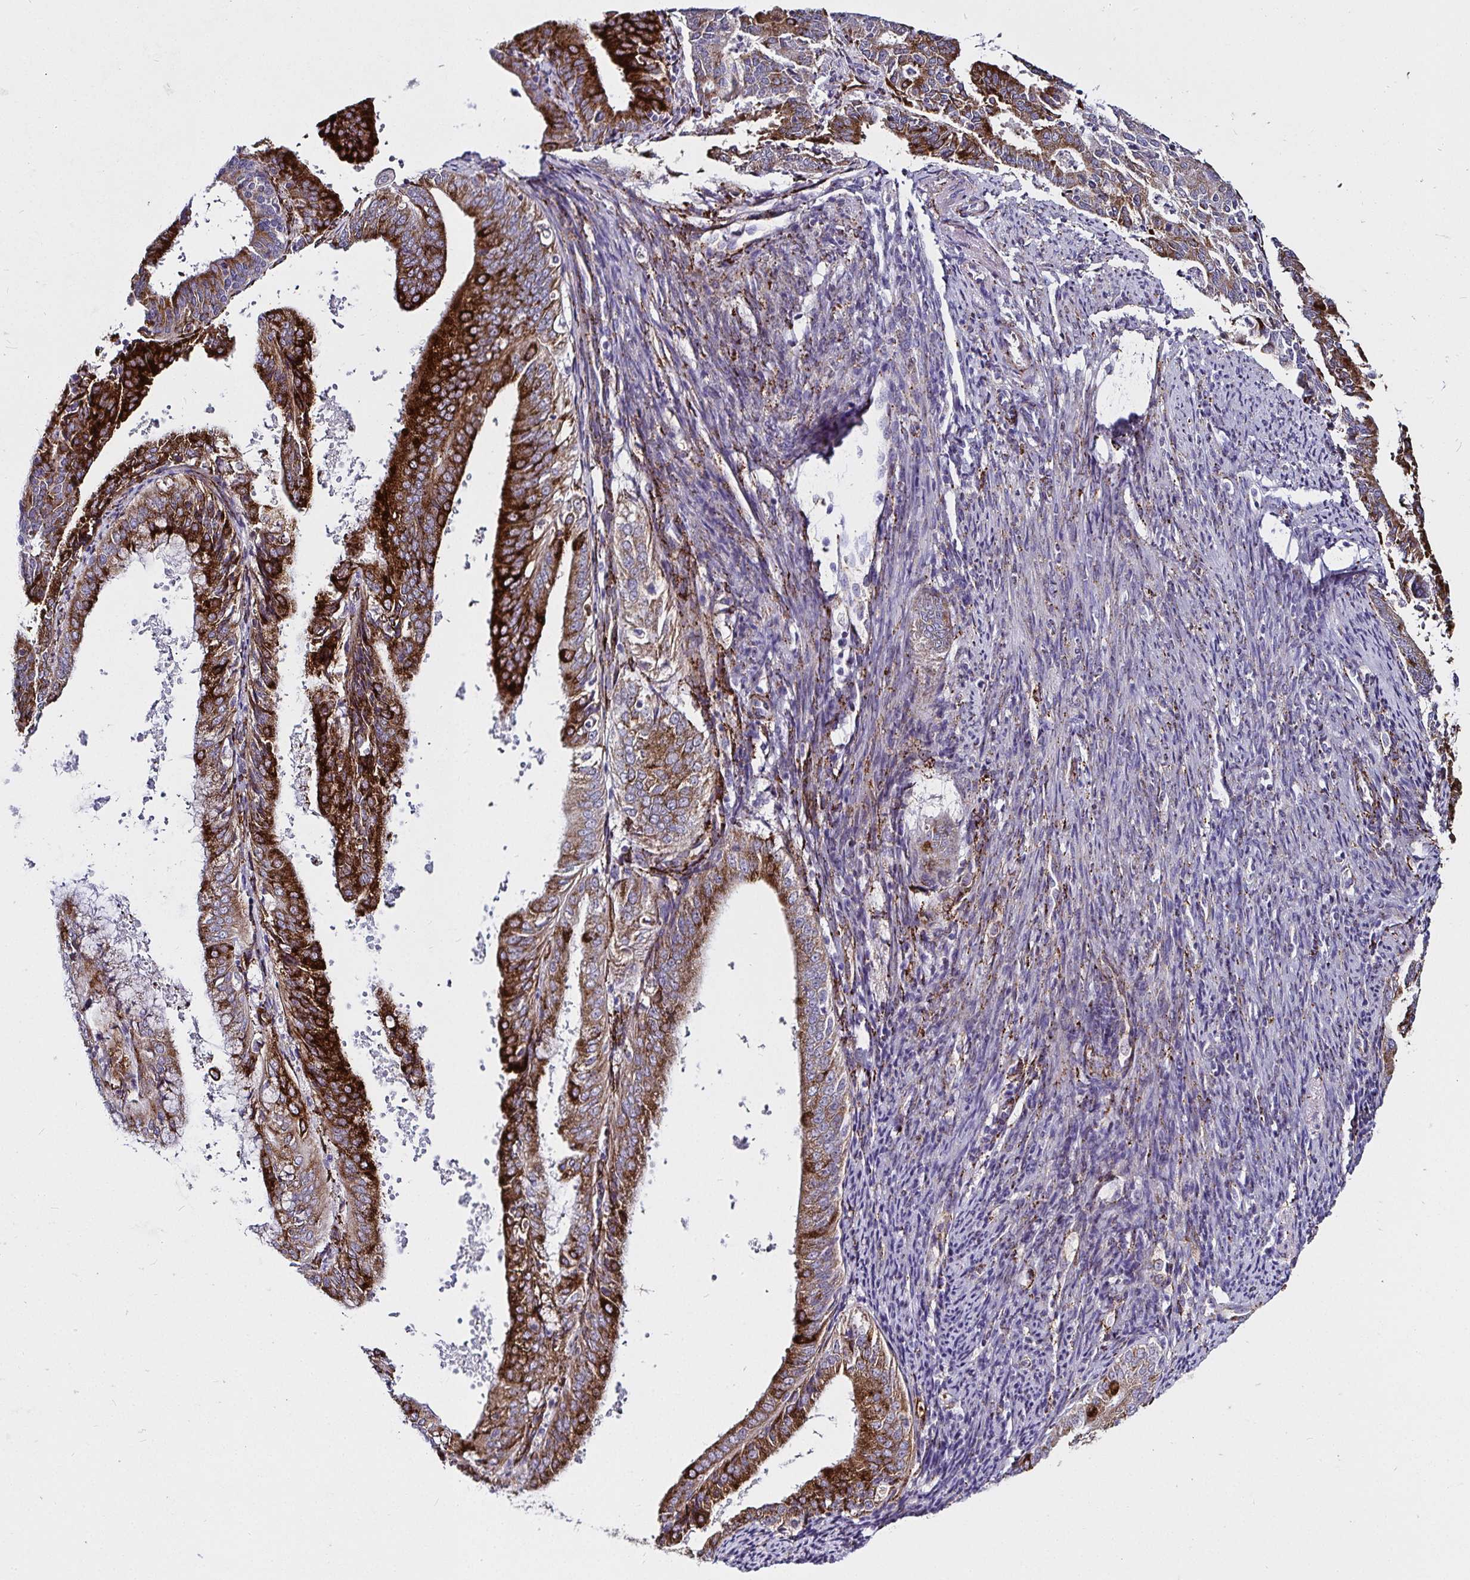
{"staining": {"intensity": "strong", "quantity": ">75%", "location": "cytoplasmic/membranous"}, "tissue": "endometrial cancer", "cell_type": "Tumor cells", "image_type": "cancer", "snomed": [{"axis": "morphology", "description": "Adenocarcinoma, NOS"}, {"axis": "topography", "description": "Endometrium"}], "caption": "Immunohistochemical staining of human endometrial cancer (adenocarcinoma) displays high levels of strong cytoplasmic/membranous protein expression in approximately >75% of tumor cells.", "gene": "P4HA2", "patient": {"sex": "female", "age": 63}}